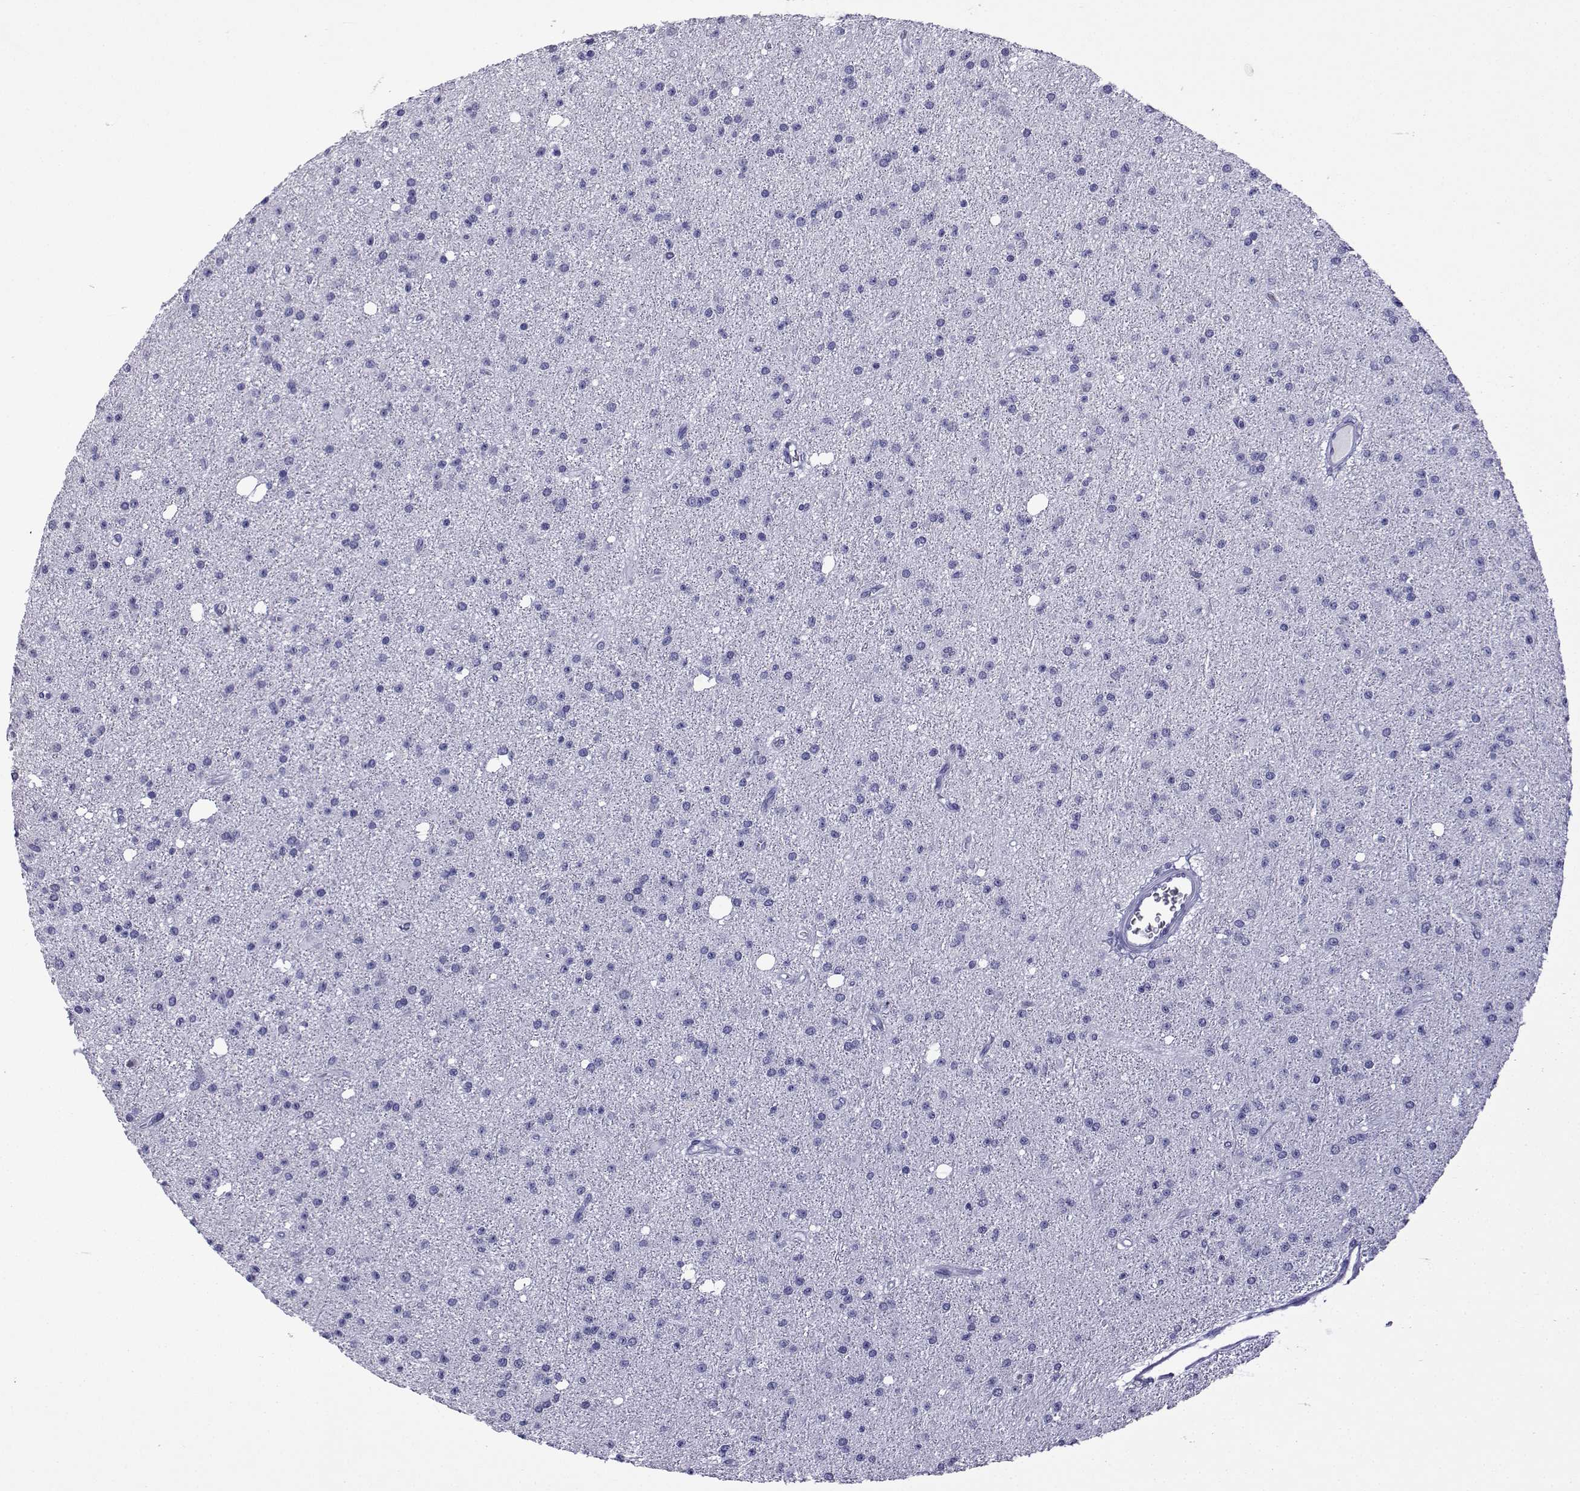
{"staining": {"intensity": "negative", "quantity": "none", "location": "none"}, "tissue": "glioma", "cell_type": "Tumor cells", "image_type": "cancer", "snomed": [{"axis": "morphology", "description": "Glioma, malignant, Low grade"}, {"axis": "topography", "description": "Brain"}], "caption": "Immunohistochemistry (IHC) histopathology image of human glioma stained for a protein (brown), which demonstrates no expression in tumor cells.", "gene": "ACTL7A", "patient": {"sex": "male", "age": 27}}